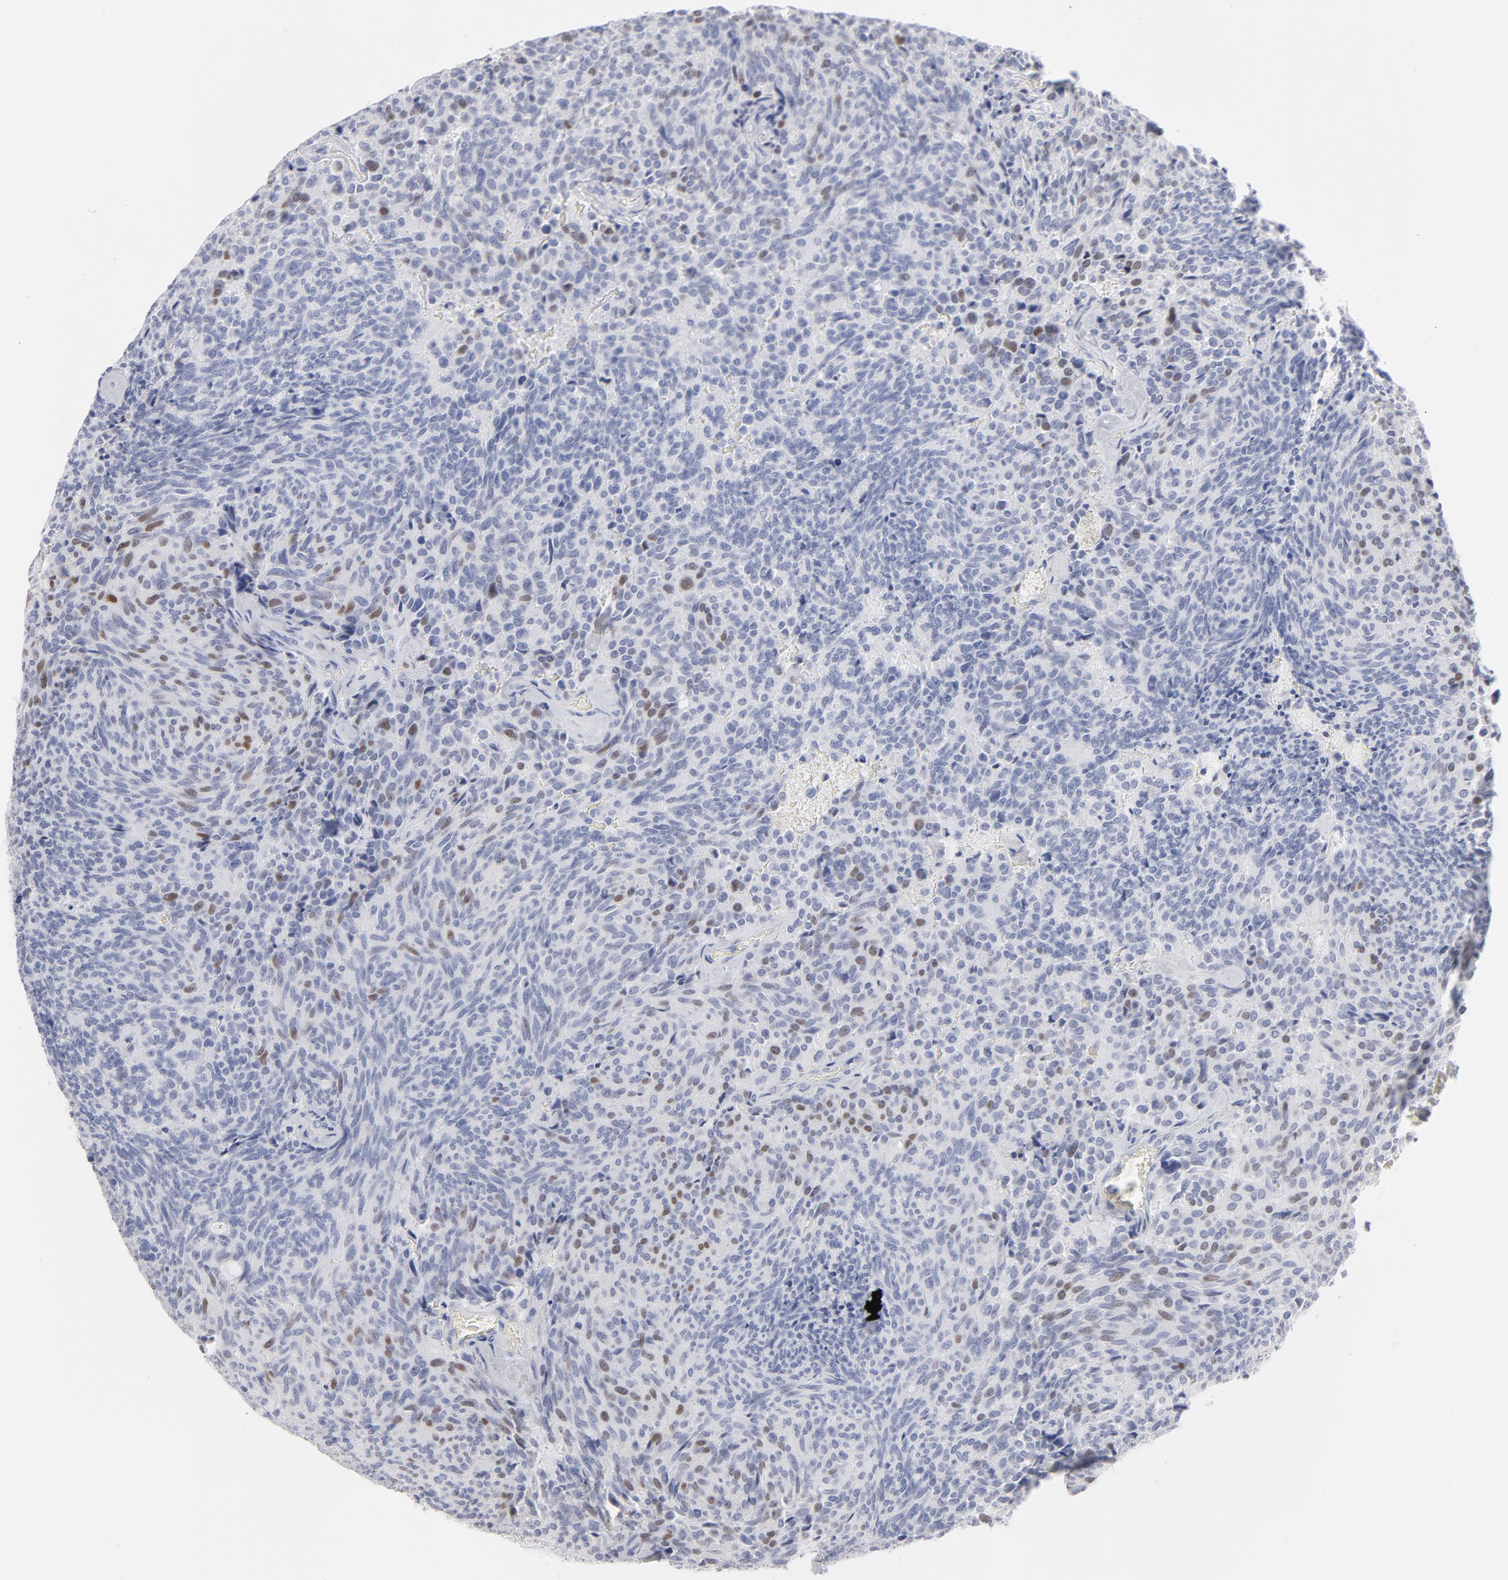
{"staining": {"intensity": "moderate", "quantity": "<25%", "location": "nuclear"}, "tissue": "carcinoid", "cell_type": "Tumor cells", "image_type": "cancer", "snomed": [{"axis": "morphology", "description": "Carcinoid, malignant, NOS"}, {"axis": "topography", "description": "Pancreas"}], "caption": "Carcinoid stained for a protein demonstrates moderate nuclear positivity in tumor cells.", "gene": "MCM7", "patient": {"sex": "female", "age": 54}}